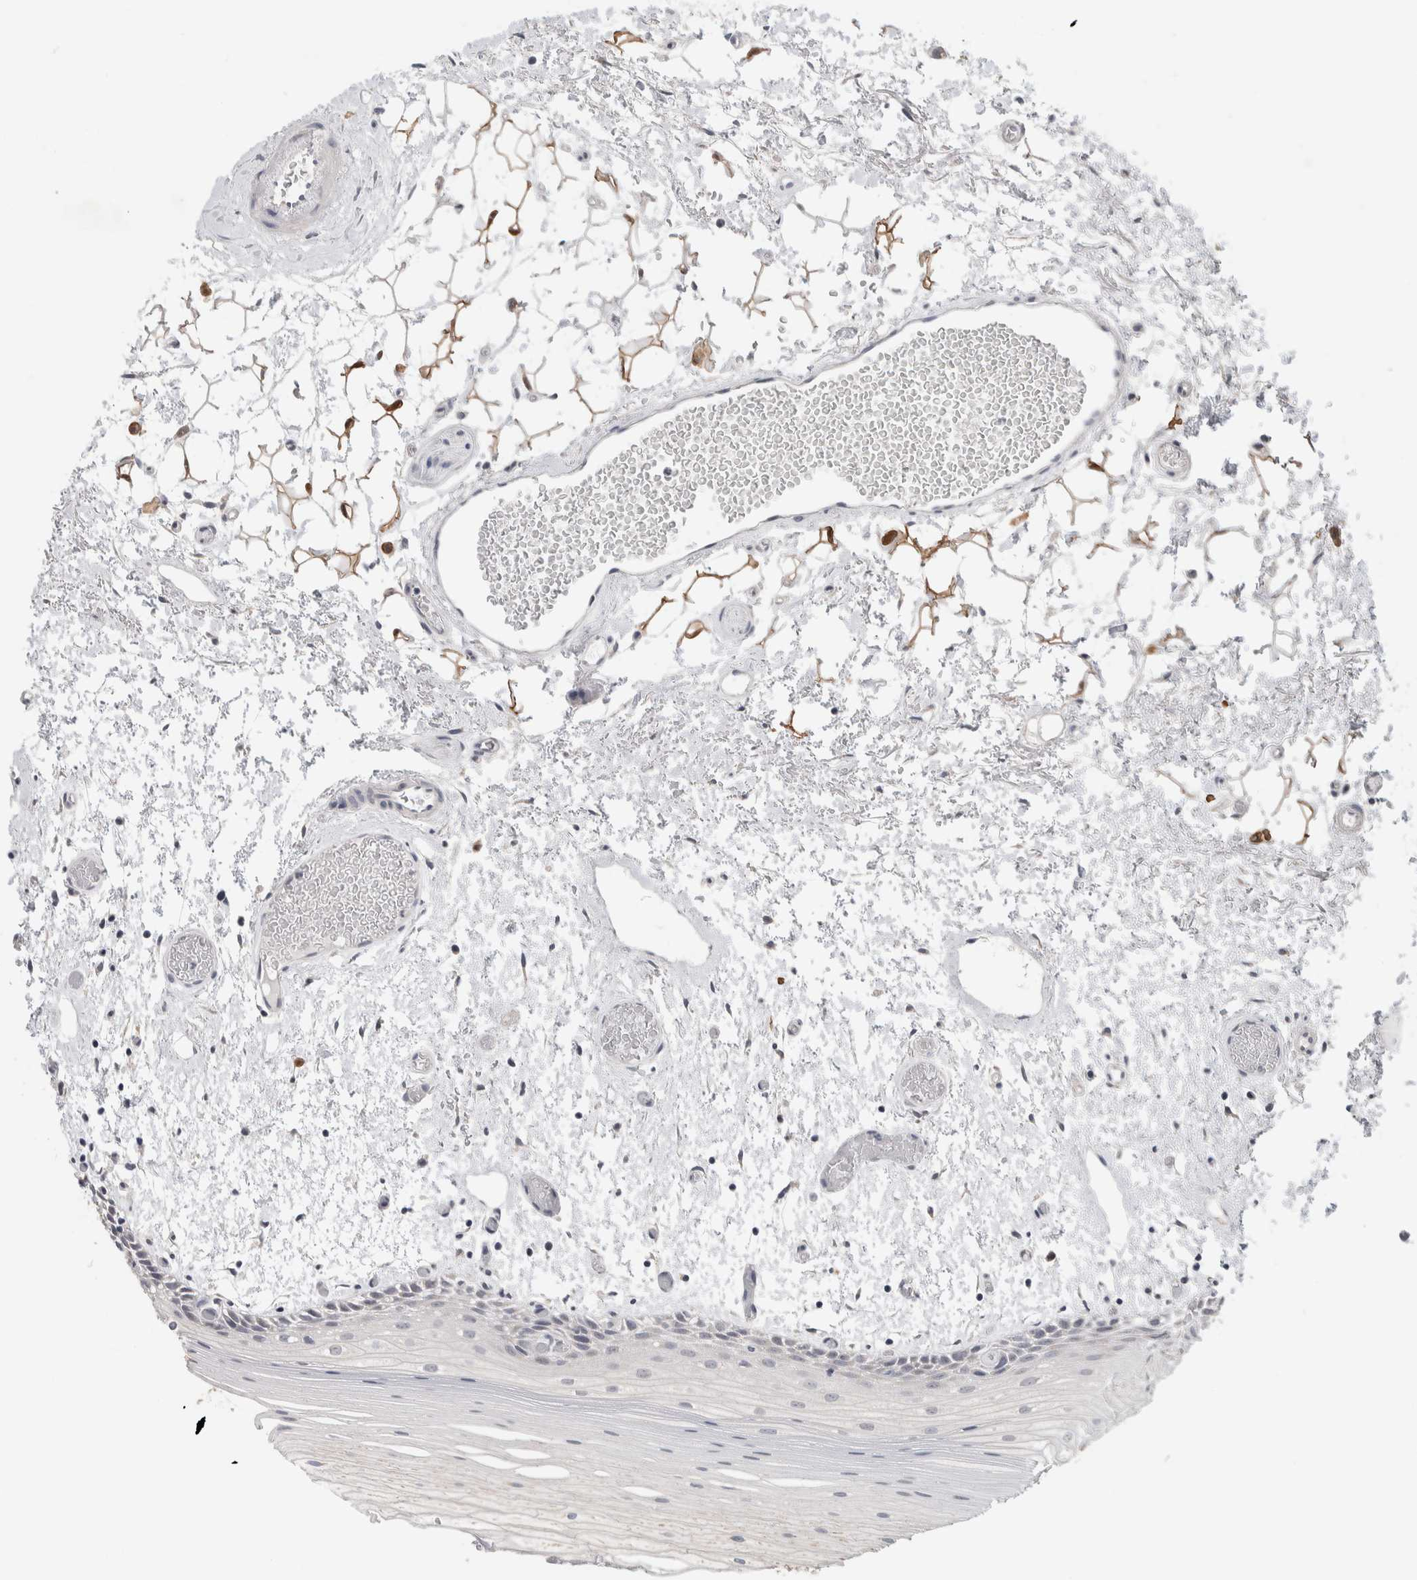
{"staining": {"intensity": "negative", "quantity": "none", "location": "none"}, "tissue": "oral mucosa", "cell_type": "Squamous epithelial cells", "image_type": "normal", "snomed": [{"axis": "morphology", "description": "Normal tissue, NOS"}, {"axis": "topography", "description": "Oral tissue"}], "caption": "Immunohistochemical staining of benign oral mucosa displays no significant staining in squamous epithelial cells.", "gene": "SCN2A", "patient": {"sex": "male", "age": 52}}